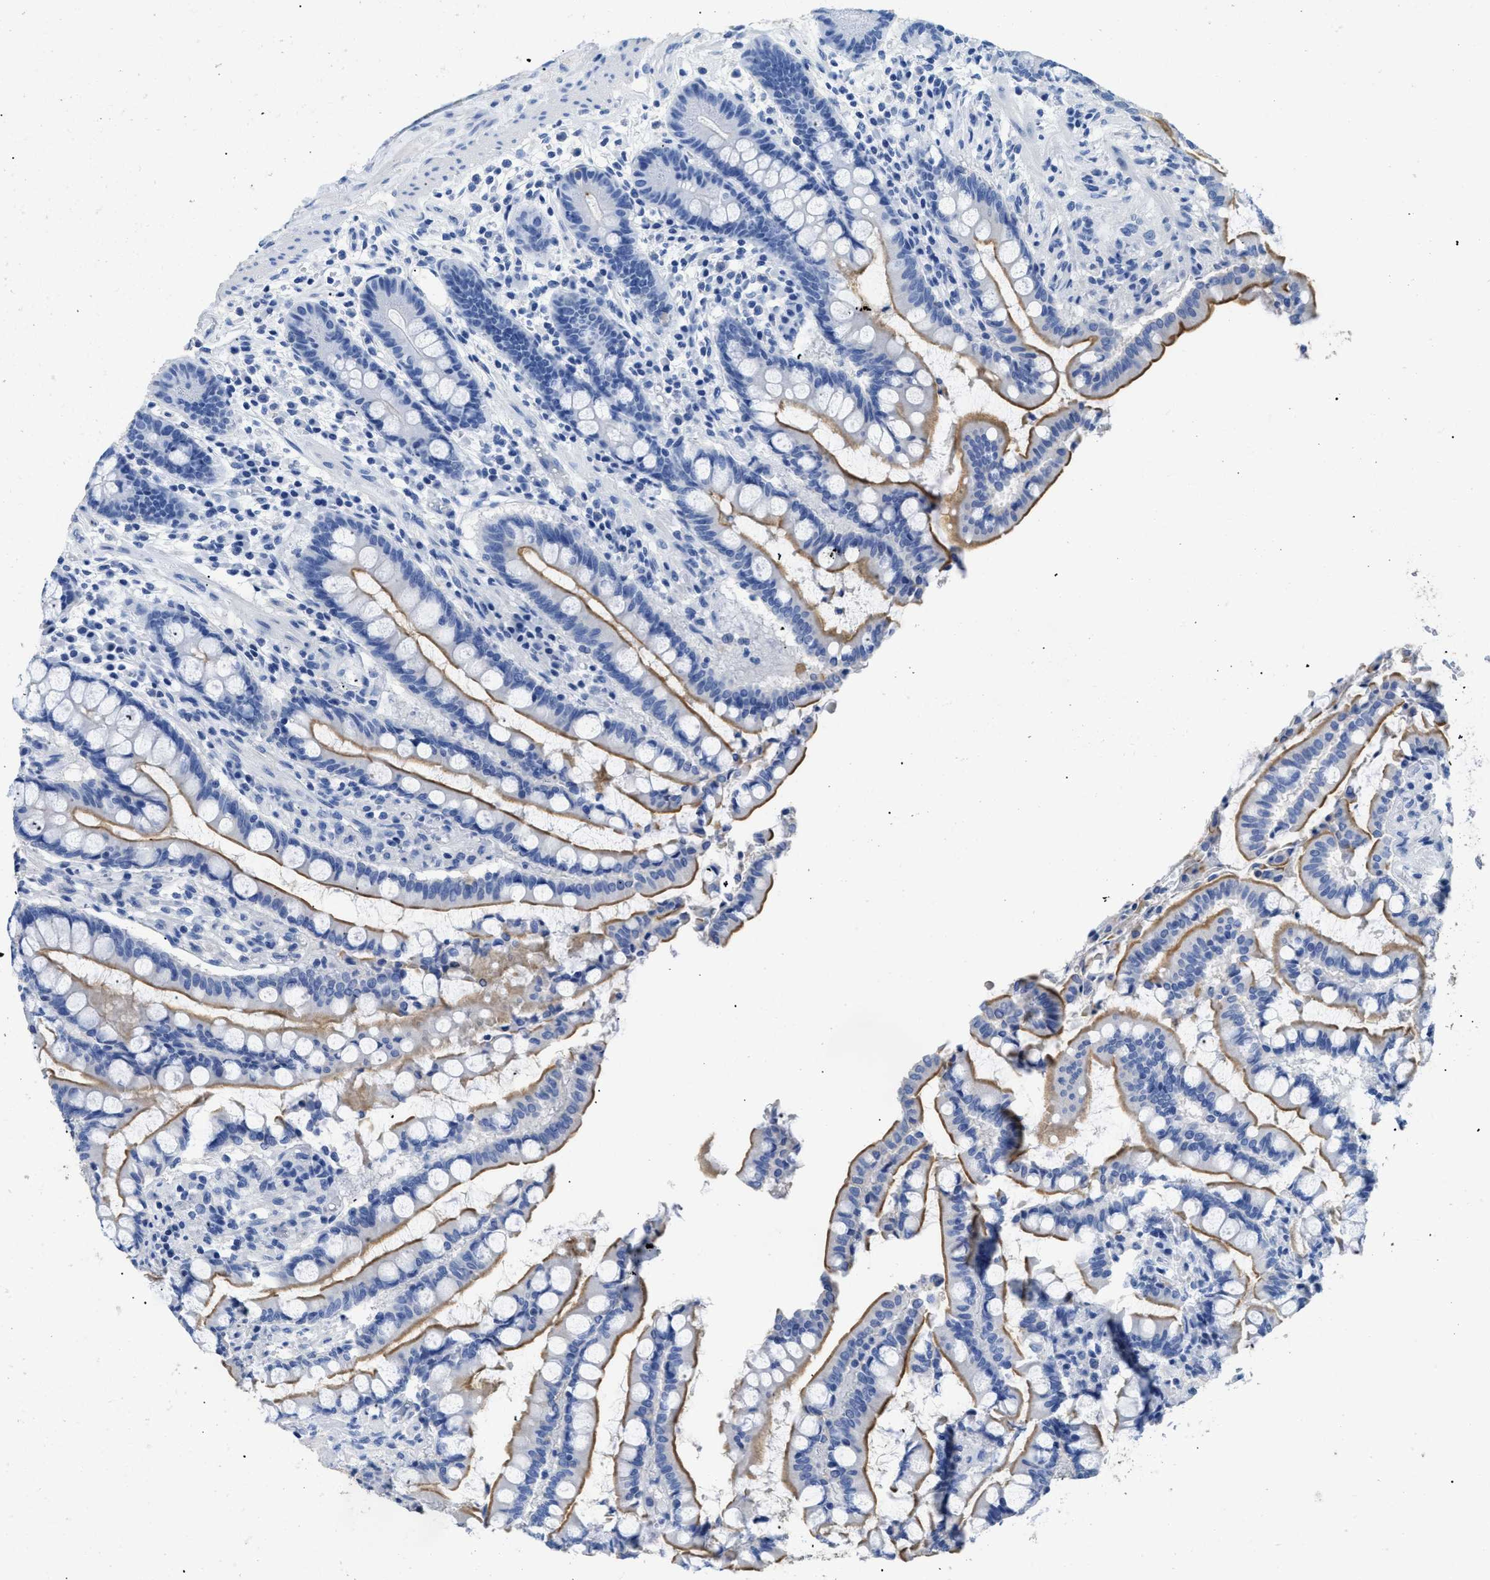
{"staining": {"intensity": "negative", "quantity": "none", "location": "none"}, "tissue": "colon", "cell_type": "Endothelial cells", "image_type": "normal", "snomed": [{"axis": "morphology", "description": "Normal tissue, NOS"}, {"axis": "topography", "description": "Colon"}], "caption": "This is an IHC micrograph of benign human colon. There is no staining in endothelial cells.", "gene": "DLC1", "patient": {"sex": "male", "age": 73}}